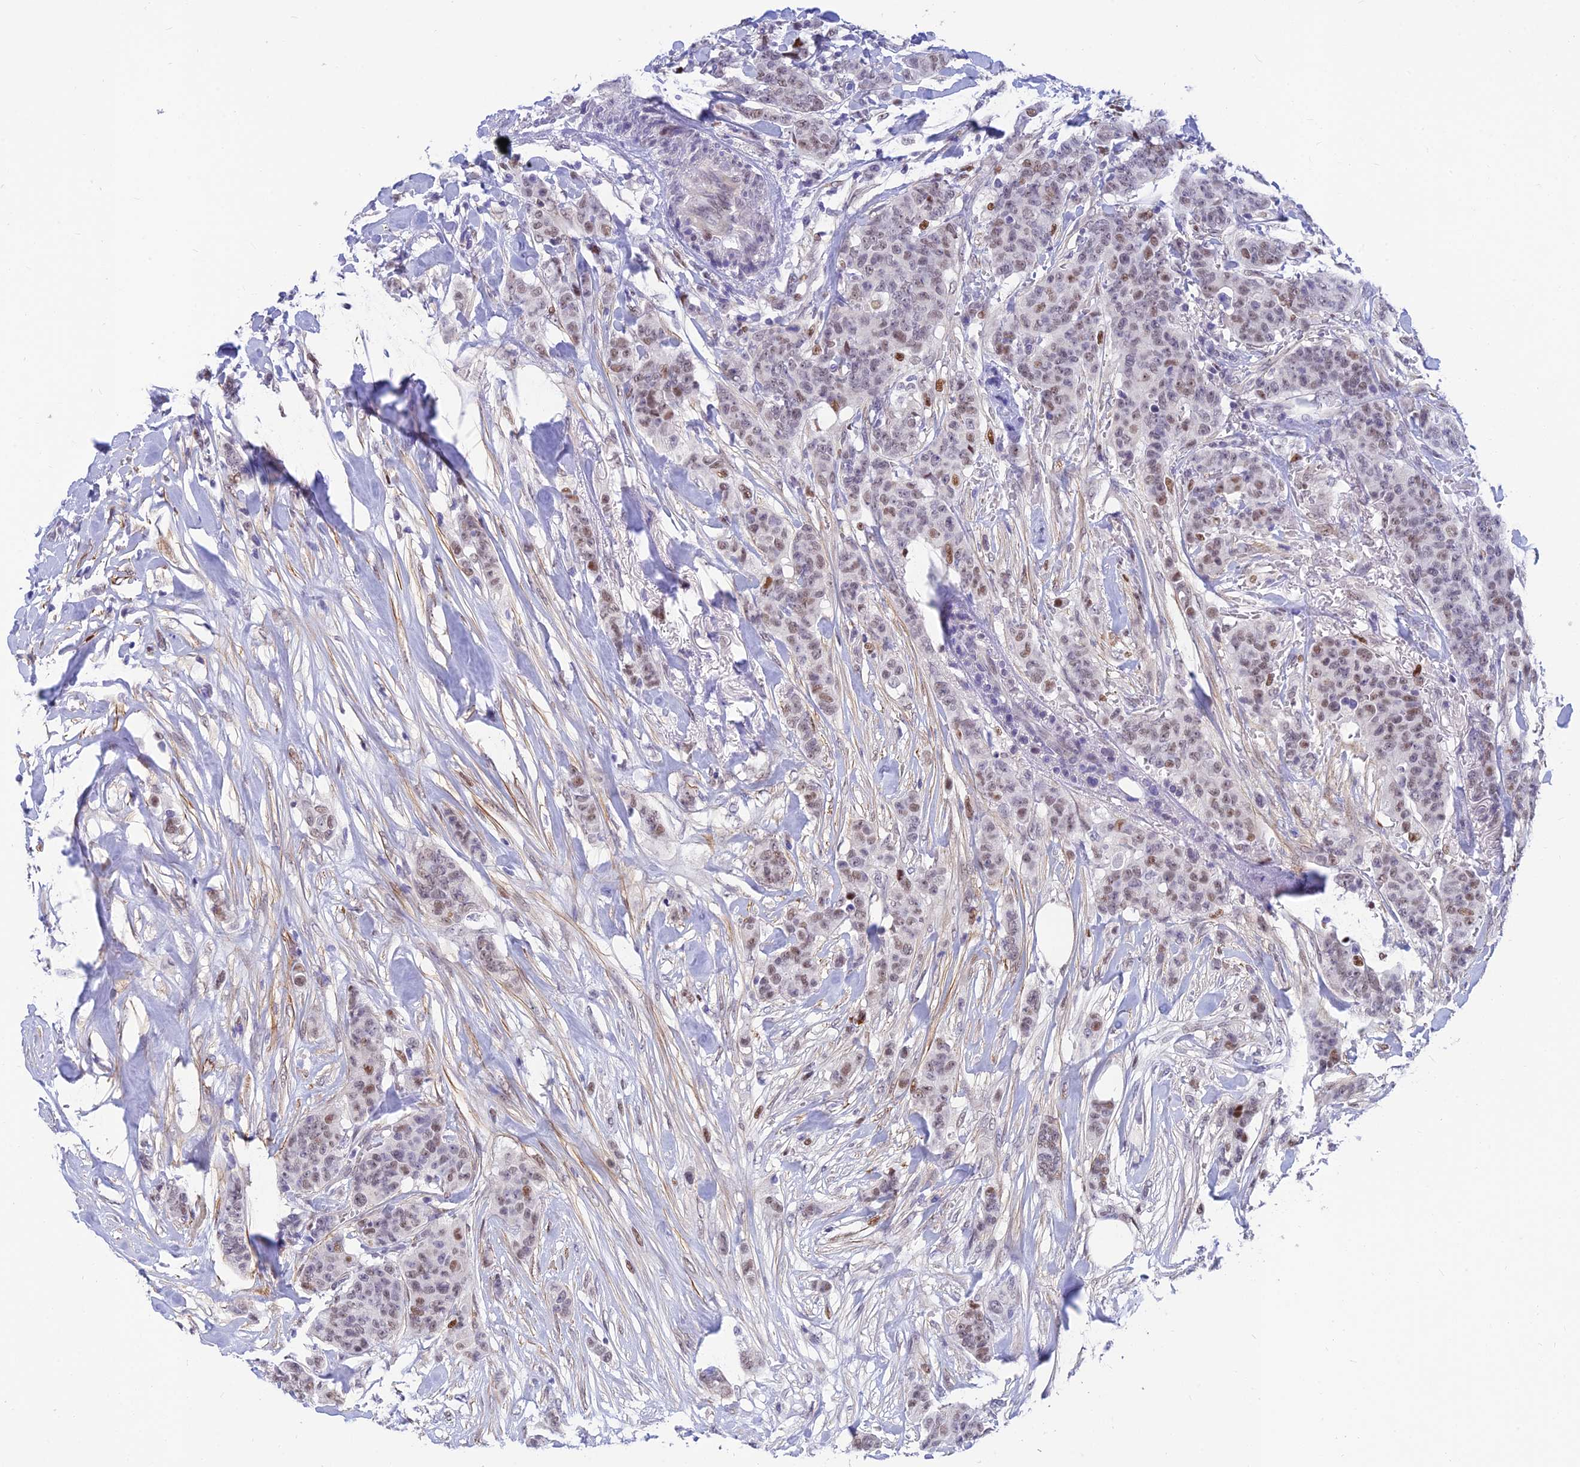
{"staining": {"intensity": "weak", "quantity": "25%-75%", "location": "nuclear"}, "tissue": "breast cancer", "cell_type": "Tumor cells", "image_type": "cancer", "snomed": [{"axis": "morphology", "description": "Duct carcinoma"}, {"axis": "topography", "description": "Breast"}], "caption": "Weak nuclear staining is seen in about 25%-75% of tumor cells in breast cancer (intraductal carcinoma).", "gene": "CLK4", "patient": {"sex": "female", "age": 40}}